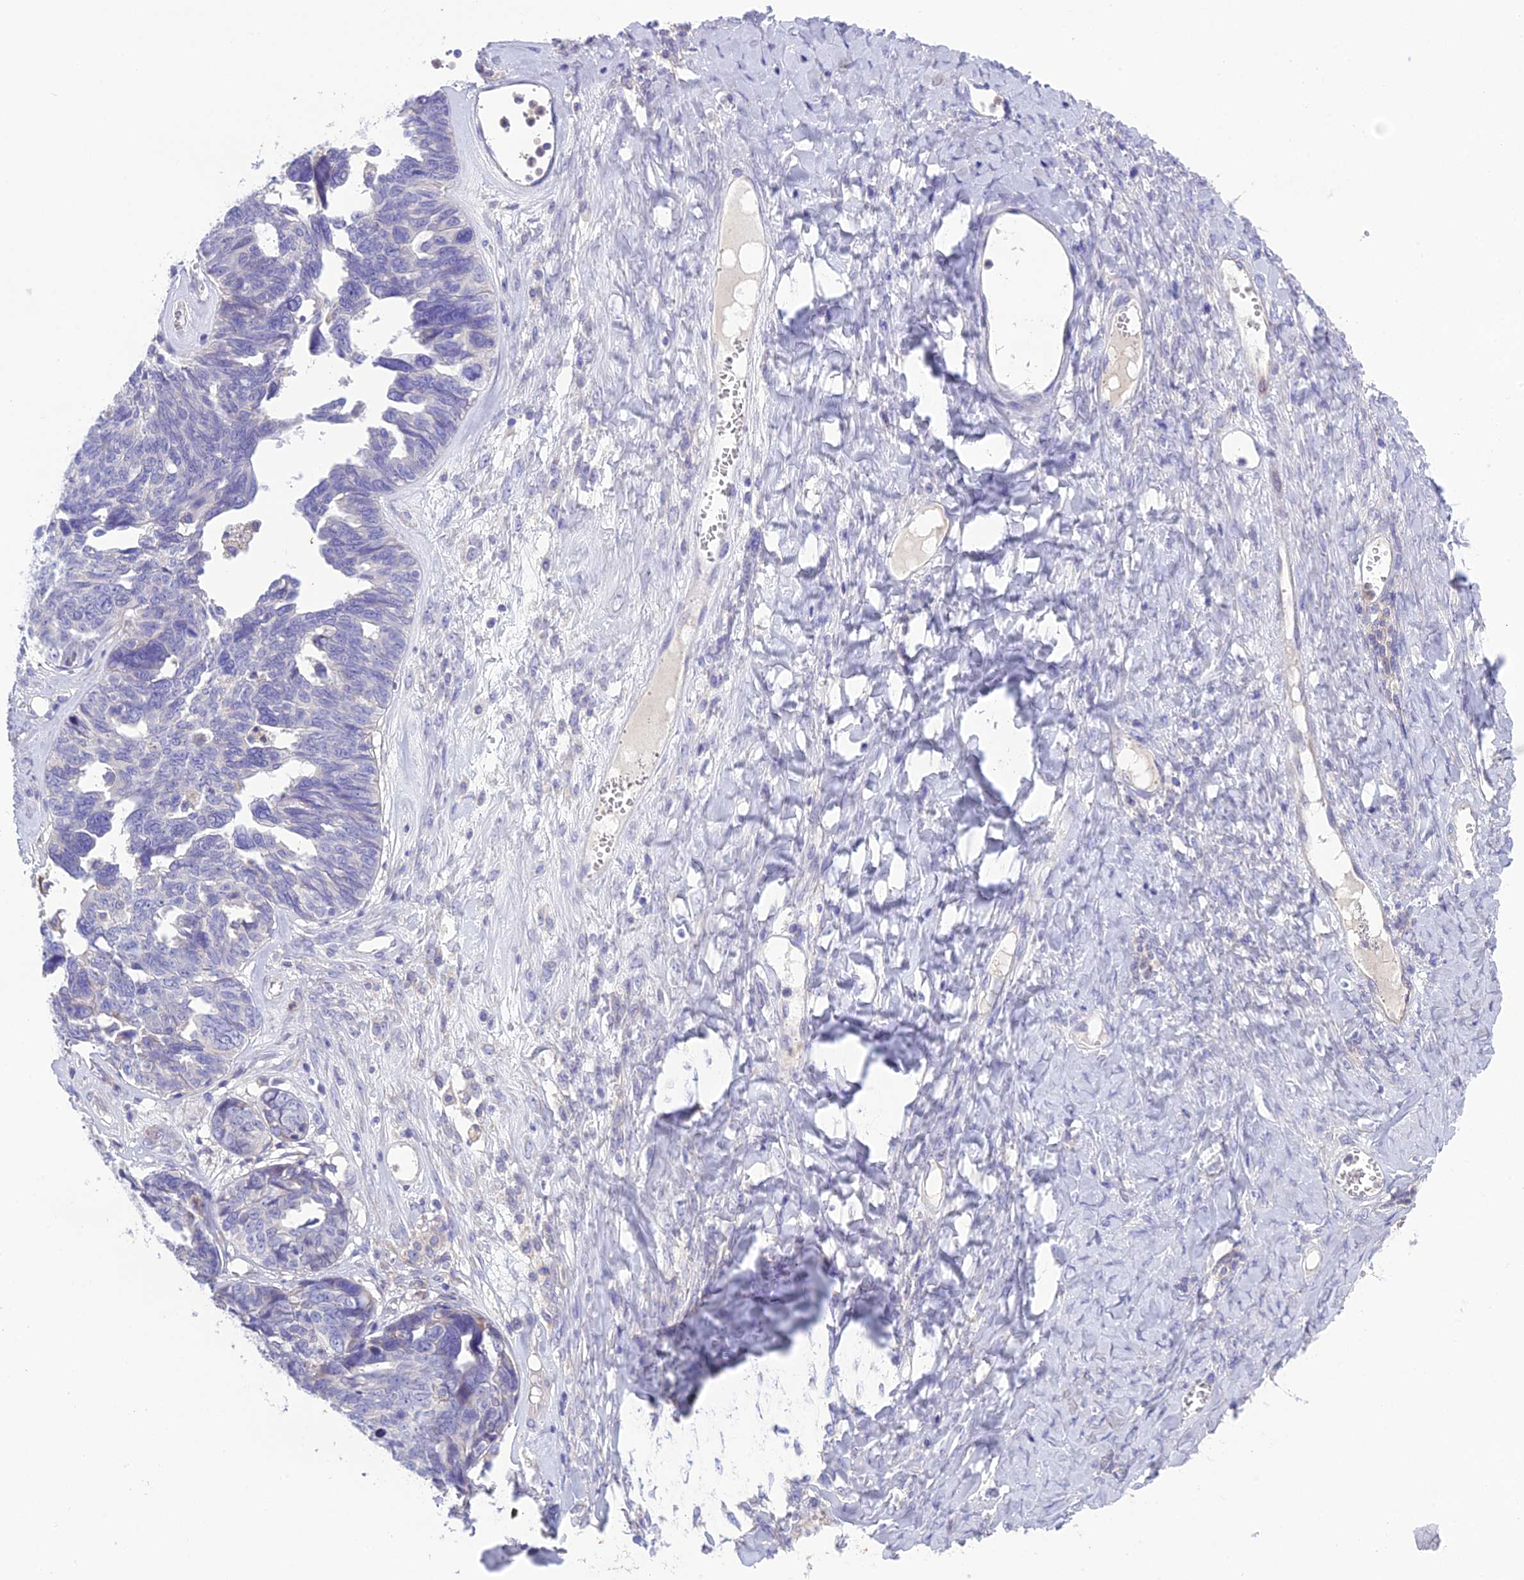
{"staining": {"intensity": "negative", "quantity": "none", "location": "none"}, "tissue": "ovarian cancer", "cell_type": "Tumor cells", "image_type": "cancer", "snomed": [{"axis": "morphology", "description": "Cystadenocarcinoma, serous, NOS"}, {"axis": "topography", "description": "Ovary"}], "caption": "Tumor cells are negative for brown protein staining in ovarian cancer (serous cystadenocarcinoma). The staining is performed using DAB brown chromogen with nuclei counter-stained in using hematoxylin.", "gene": "KIAA0408", "patient": {"sex": "female", "age": 79}}